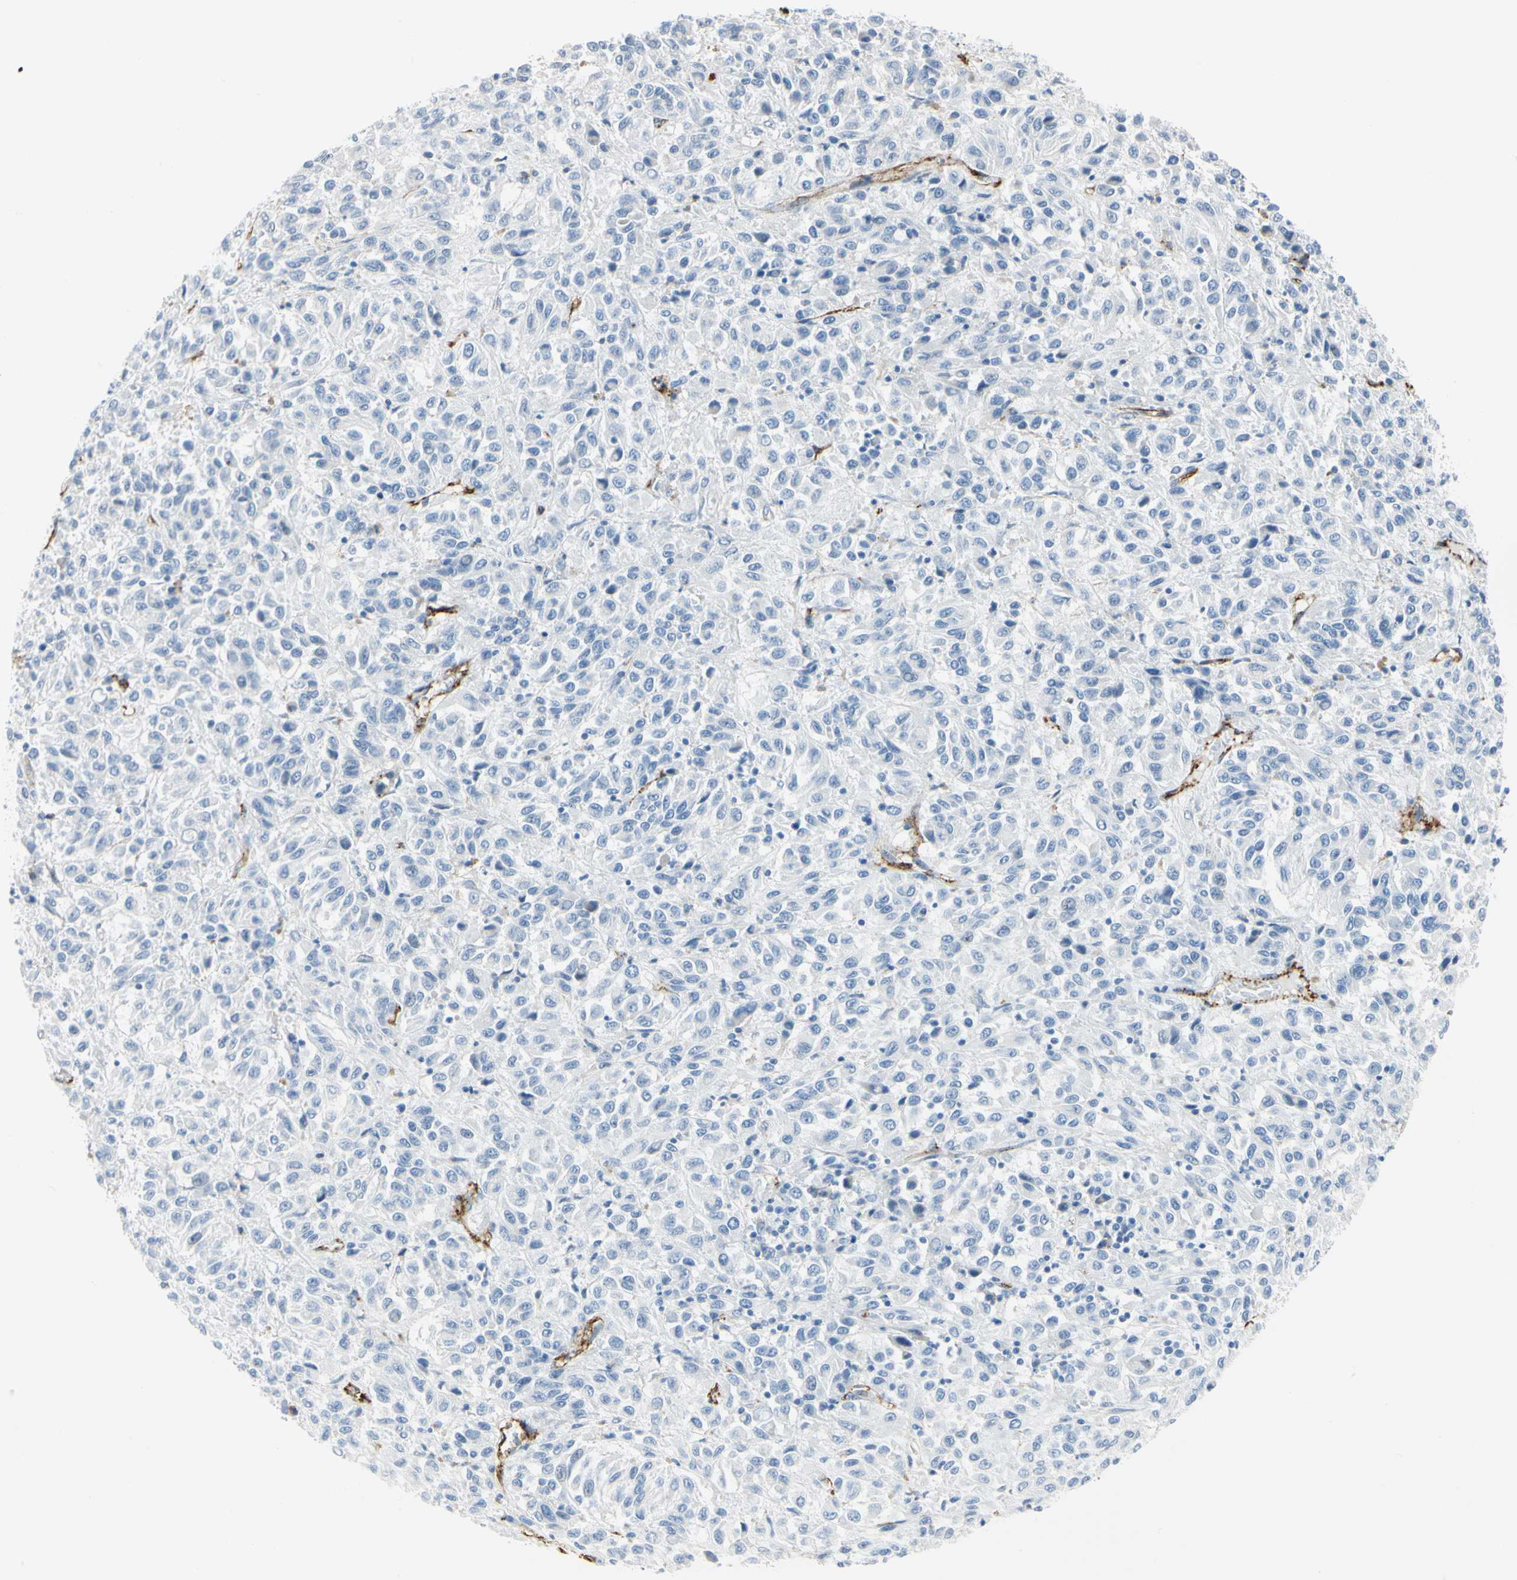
{"staining": {"intensity": "negative", "quantity": "none", "location": "none"}, "tissue": "melanoma", "cell_type": "Tumor cells", "image_type": "cancer", "snomed": [{"axis": "morphology", "description": "Malignant melanoma, Metastatic site"}, {"axis": "topography", "description": "Lung"}], "caption": "Immunohistochemical staining of melanoma demonstrates no significant positivity in tumor cells.", "gene": "VPS9D1", "patient": {"sex": "male", "age": 64}}